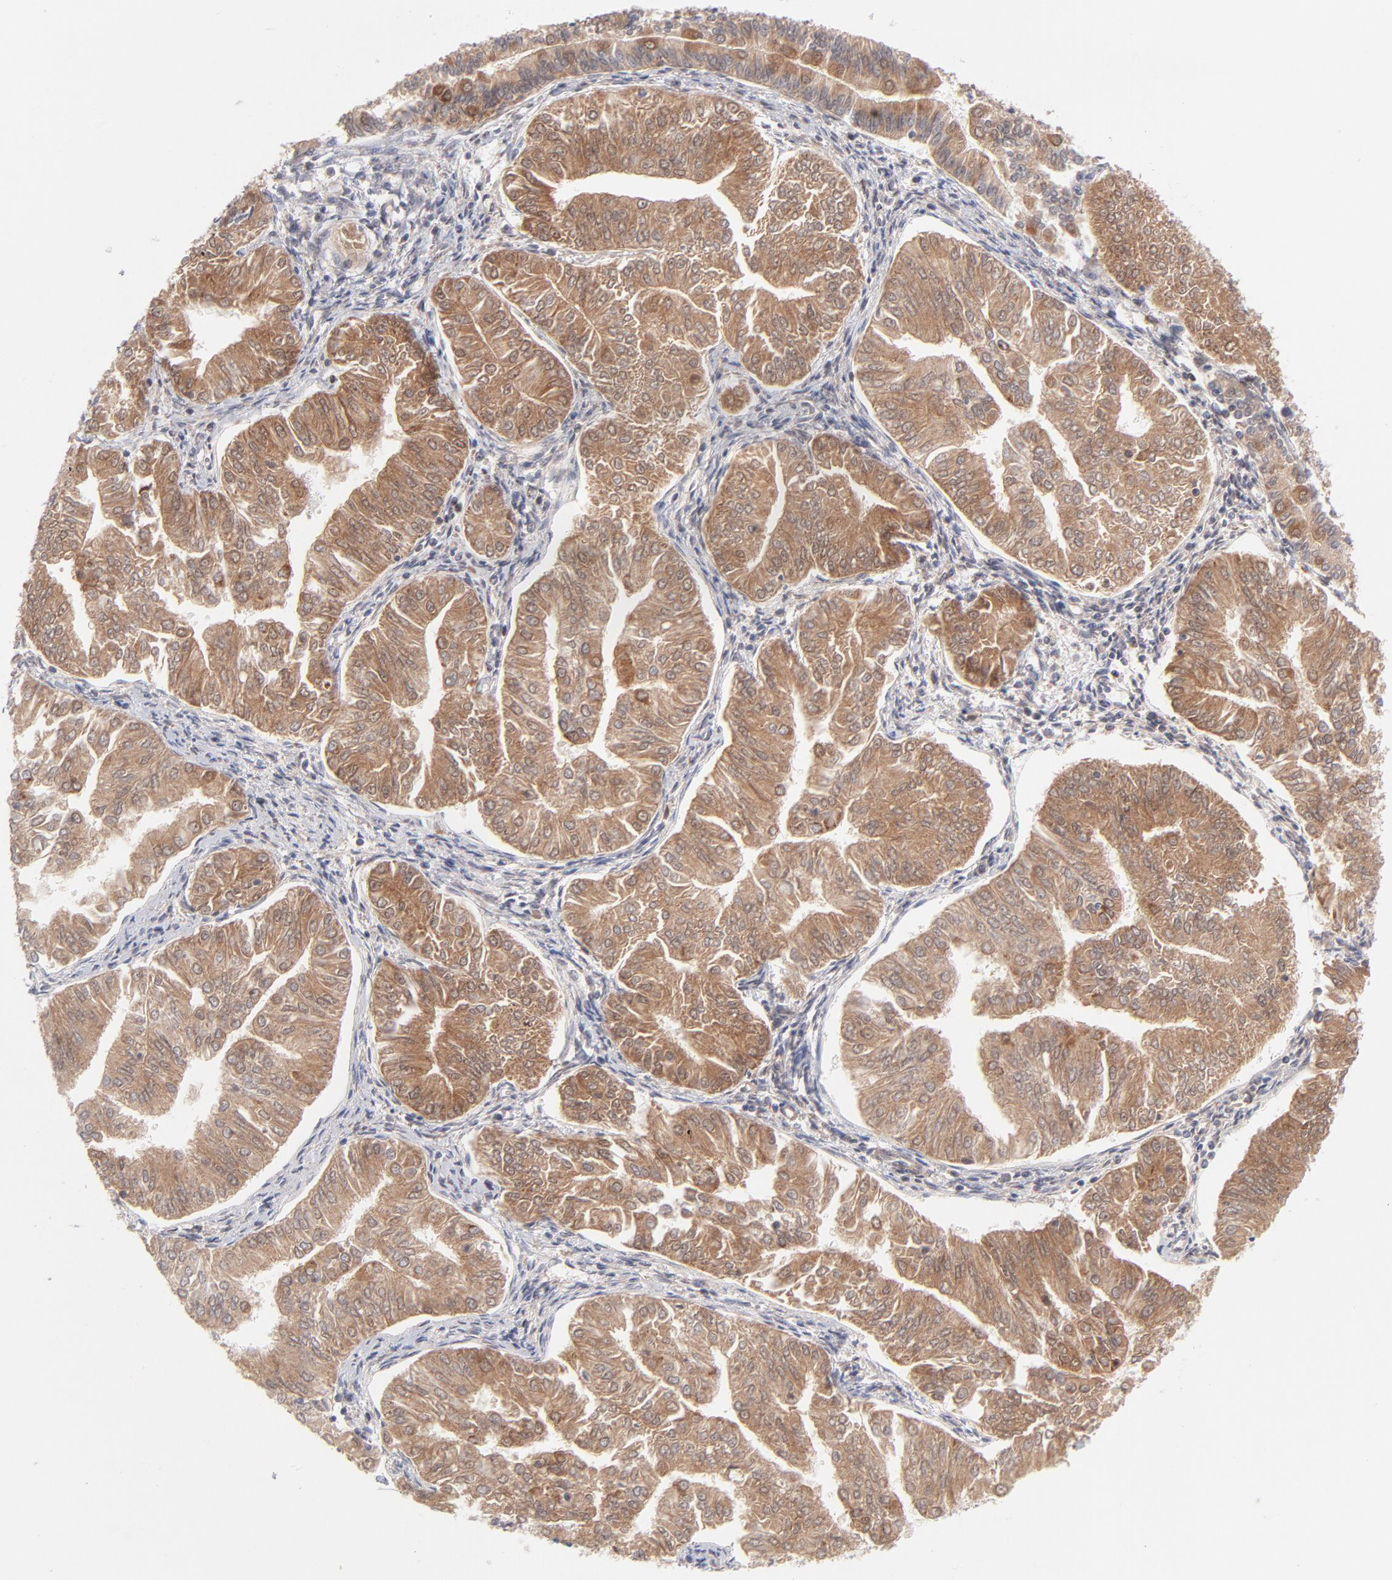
{"staining": {"intensity": "moderate", "quantity": ">75%", "location": "cytoplasmic/membranous"}, "tissue": "endometrial cancer", "cell_type": "Tumor cells", "image_type": "cancer", "snomed": [{"axis": "morphology", "description": "Adenocarcinoma, NOS"}, {"axis": "topography", "description": "Endometrium"}], "caption": "DAB (3,3'-diaminobenzidine) immunohistochemical staining of adenocarcinoma (endometrial) exhibits moderate cytoplasmic/membranous protein staining in approximately >75% of tumor cells. (DAB = brown stain, brightfield microscopy at high magnification).", "gene": "TIMM8A", "patient": {"sex": "female", "age": 53}}